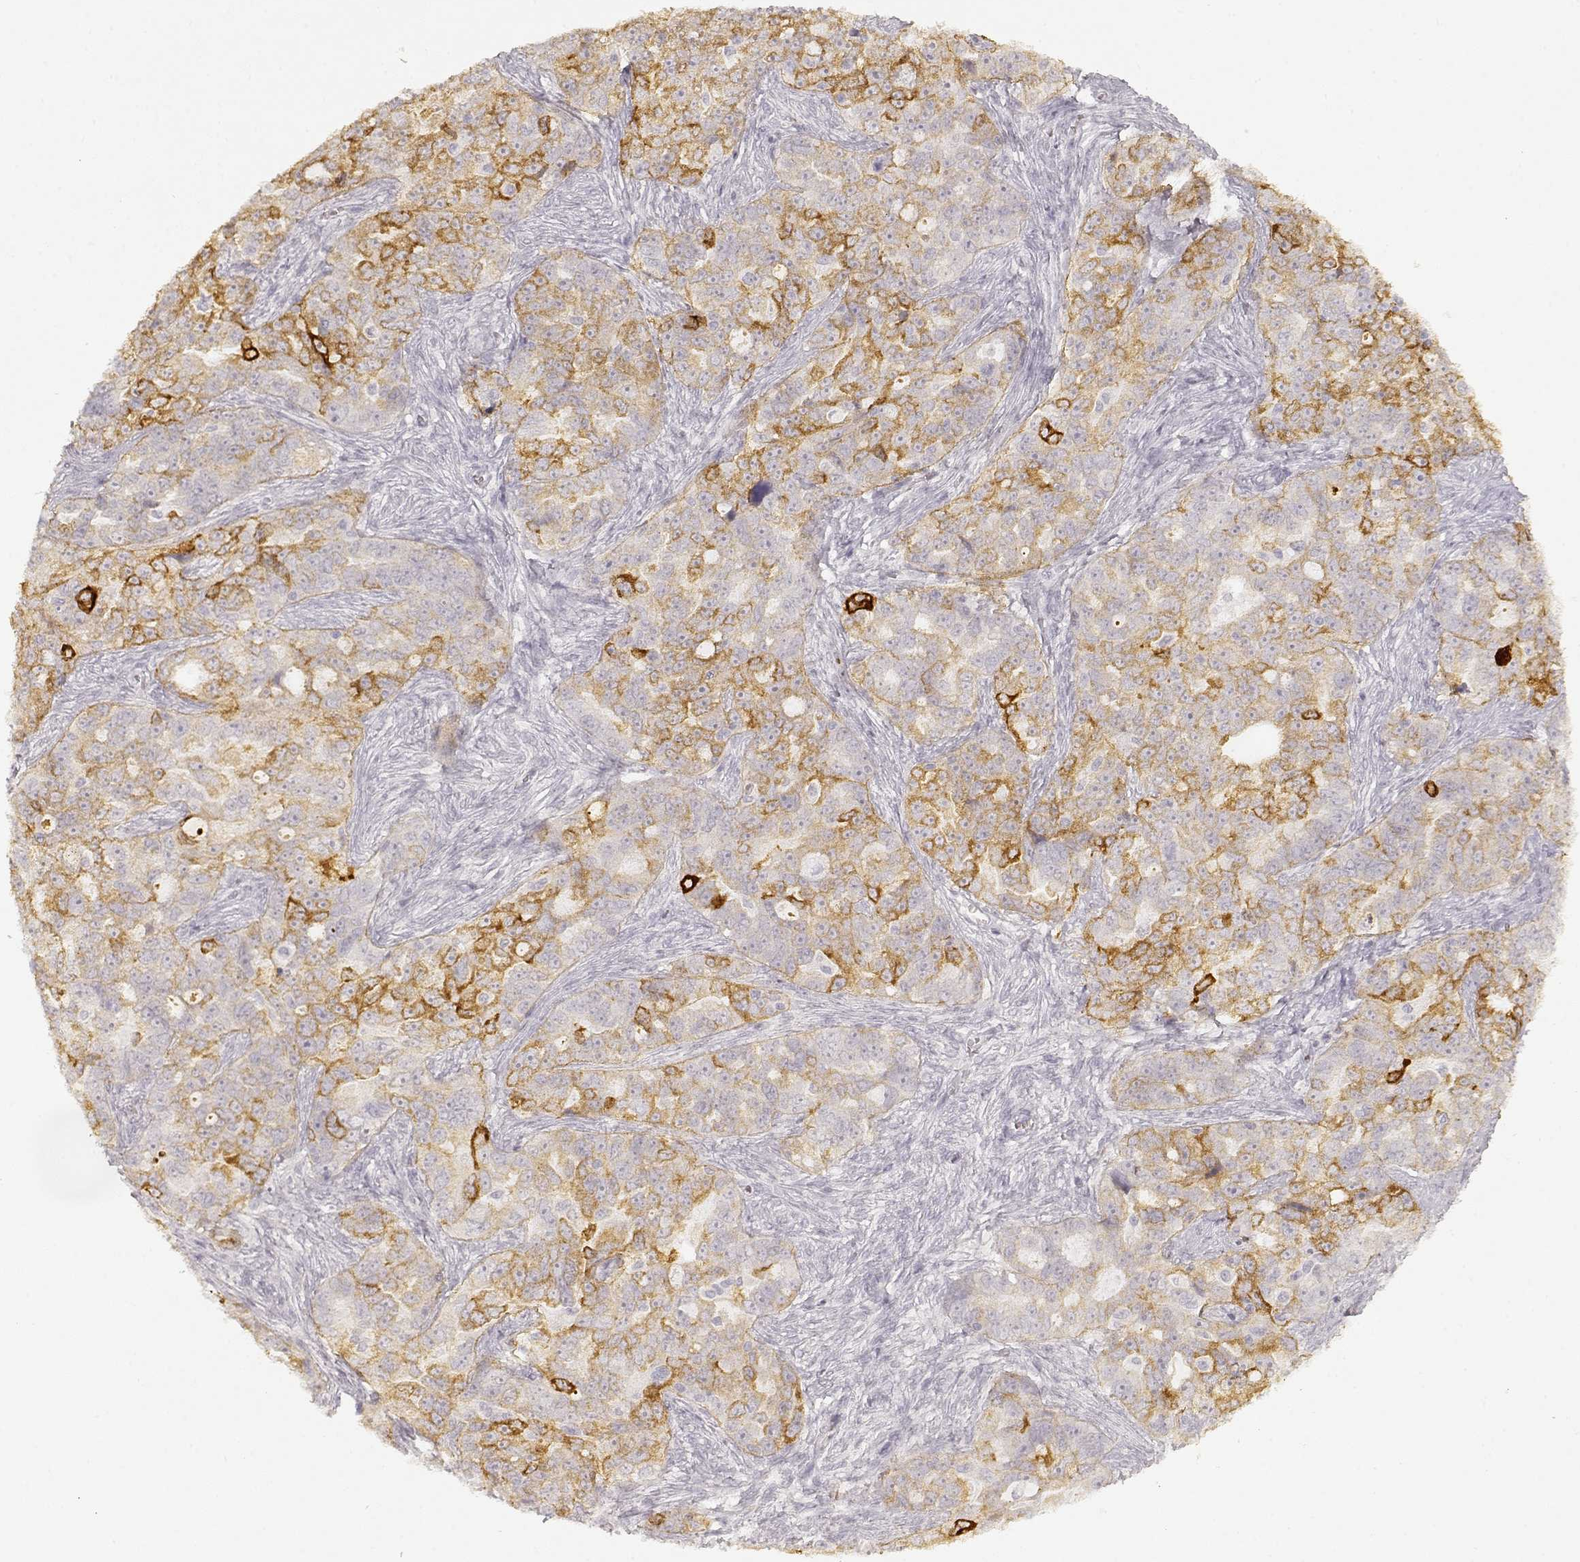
{"staining": {"intensity": "moderate", "quantity": ">75%", "location": "cytoplasmic/membranous"}, "tissue": "ovarian cancer", "cell_type": "Tumor cells", "image_type": "cancer", "snomed": [{"axis": "morphology", "description": "Cystadenocarcinoma, serous, NOS"}, {"axis": "topography", "description": "Ovary"}], "caption": "This is a micrograph of immunohistochemistry staining of ovarian serous cystadenocarcinoma, which shows moderate expression in the cytoplasmic/membranous of tumor cells.", "gene": "LAMC2", "patient": {"sex": "female", "age": 51}}